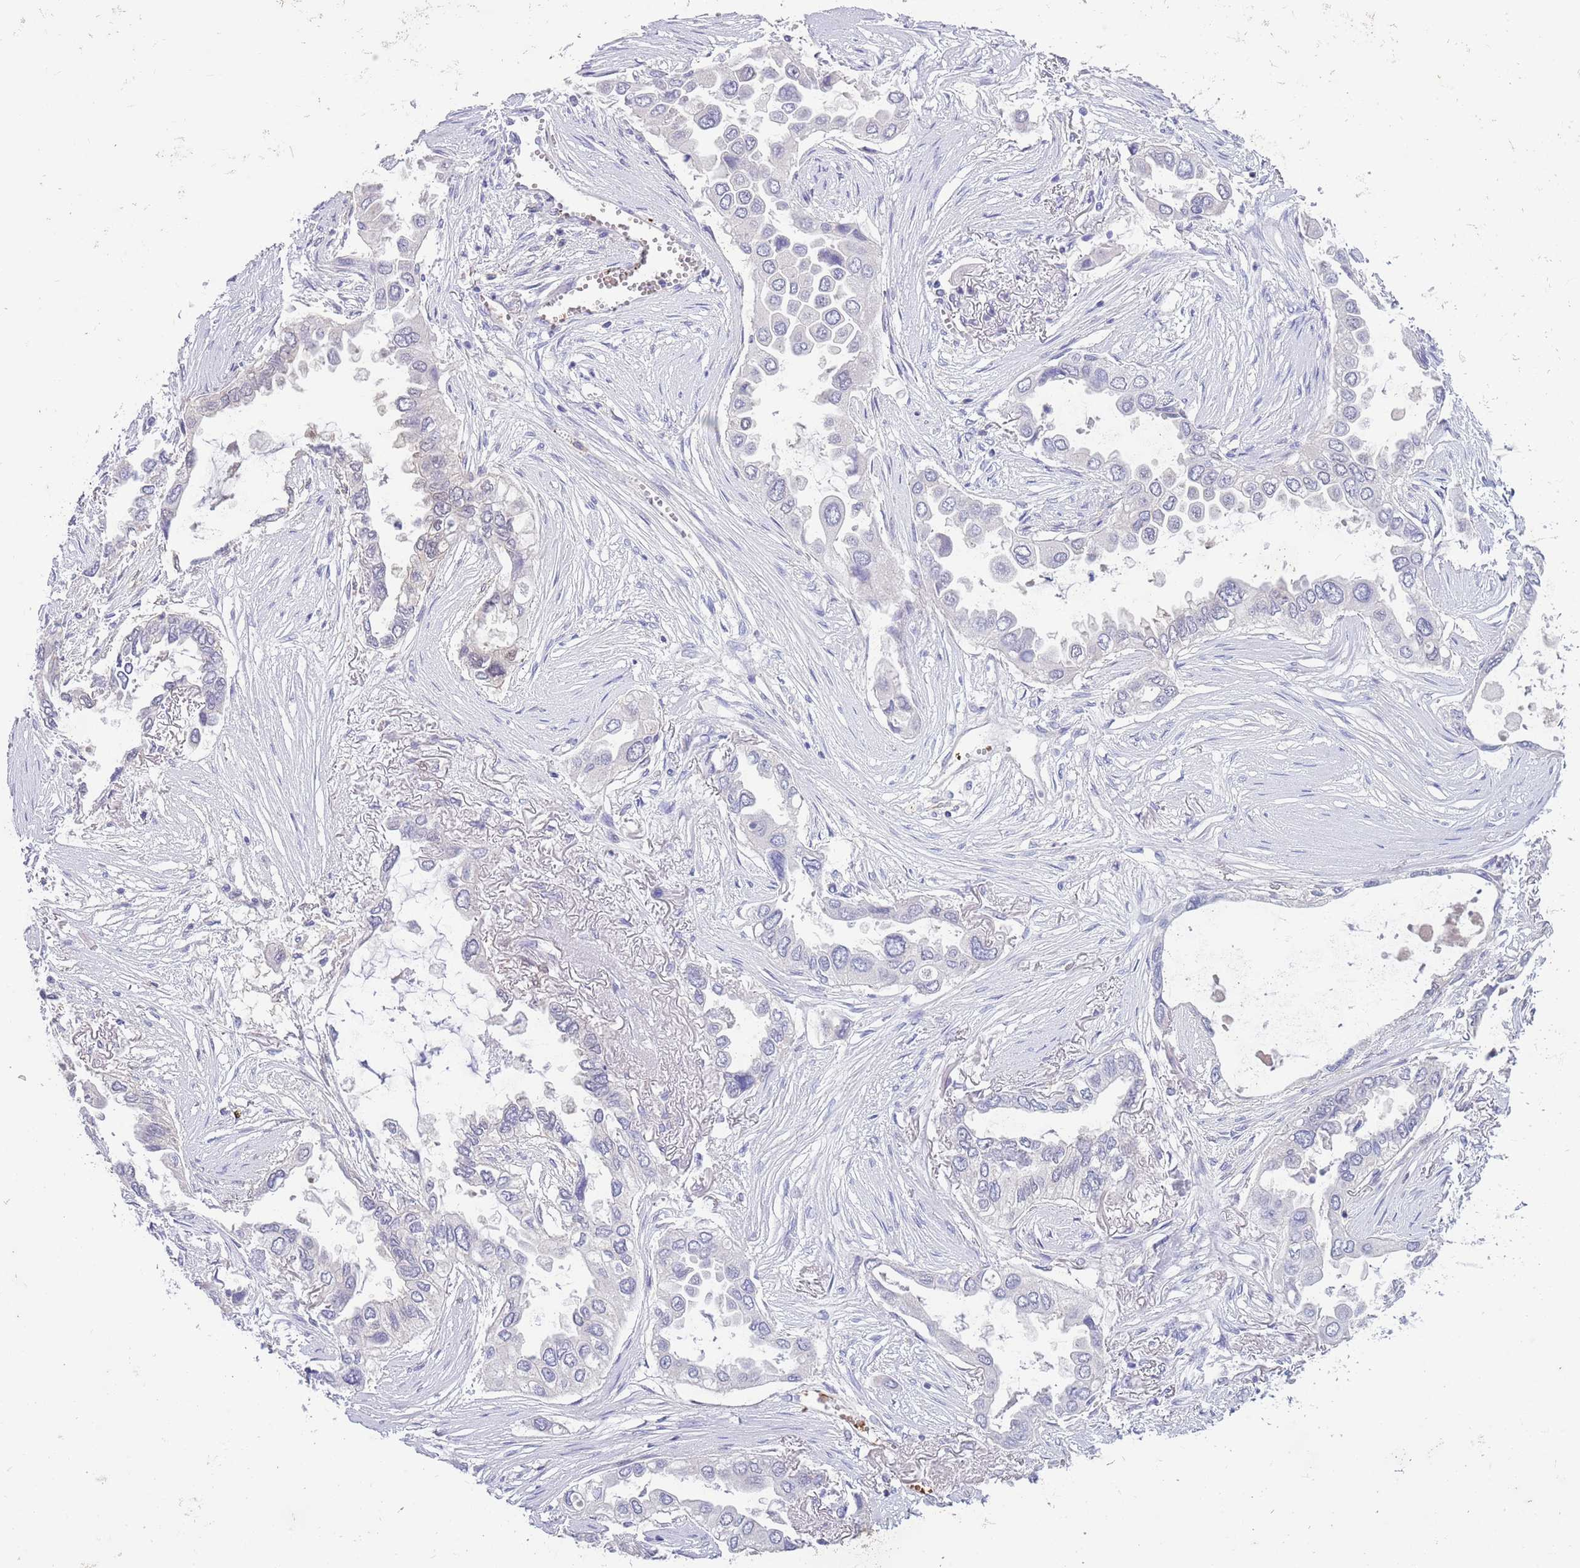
{"staining": {"intensity": "negative", "quantity": "none", "location": "none"}, "tissue": "lung cancer", "cell_type": "Tumor cells", "image_type": "cancer", "snomed": [{"axis": "morphology", "description": "Adenocarcinoma, NOS"}, {"axis": "topography", "description": "Lung"}], "caption": "Immunohistochemistry (IHC) image of neoplastic tissue: human lung cancer stained with DAB (3,3'-diaminobenzidine) demonstrates no significant protein positivity in tumor cells.", "gene": "ZNF14", "patient": {"sex": "female", "age": 76}}